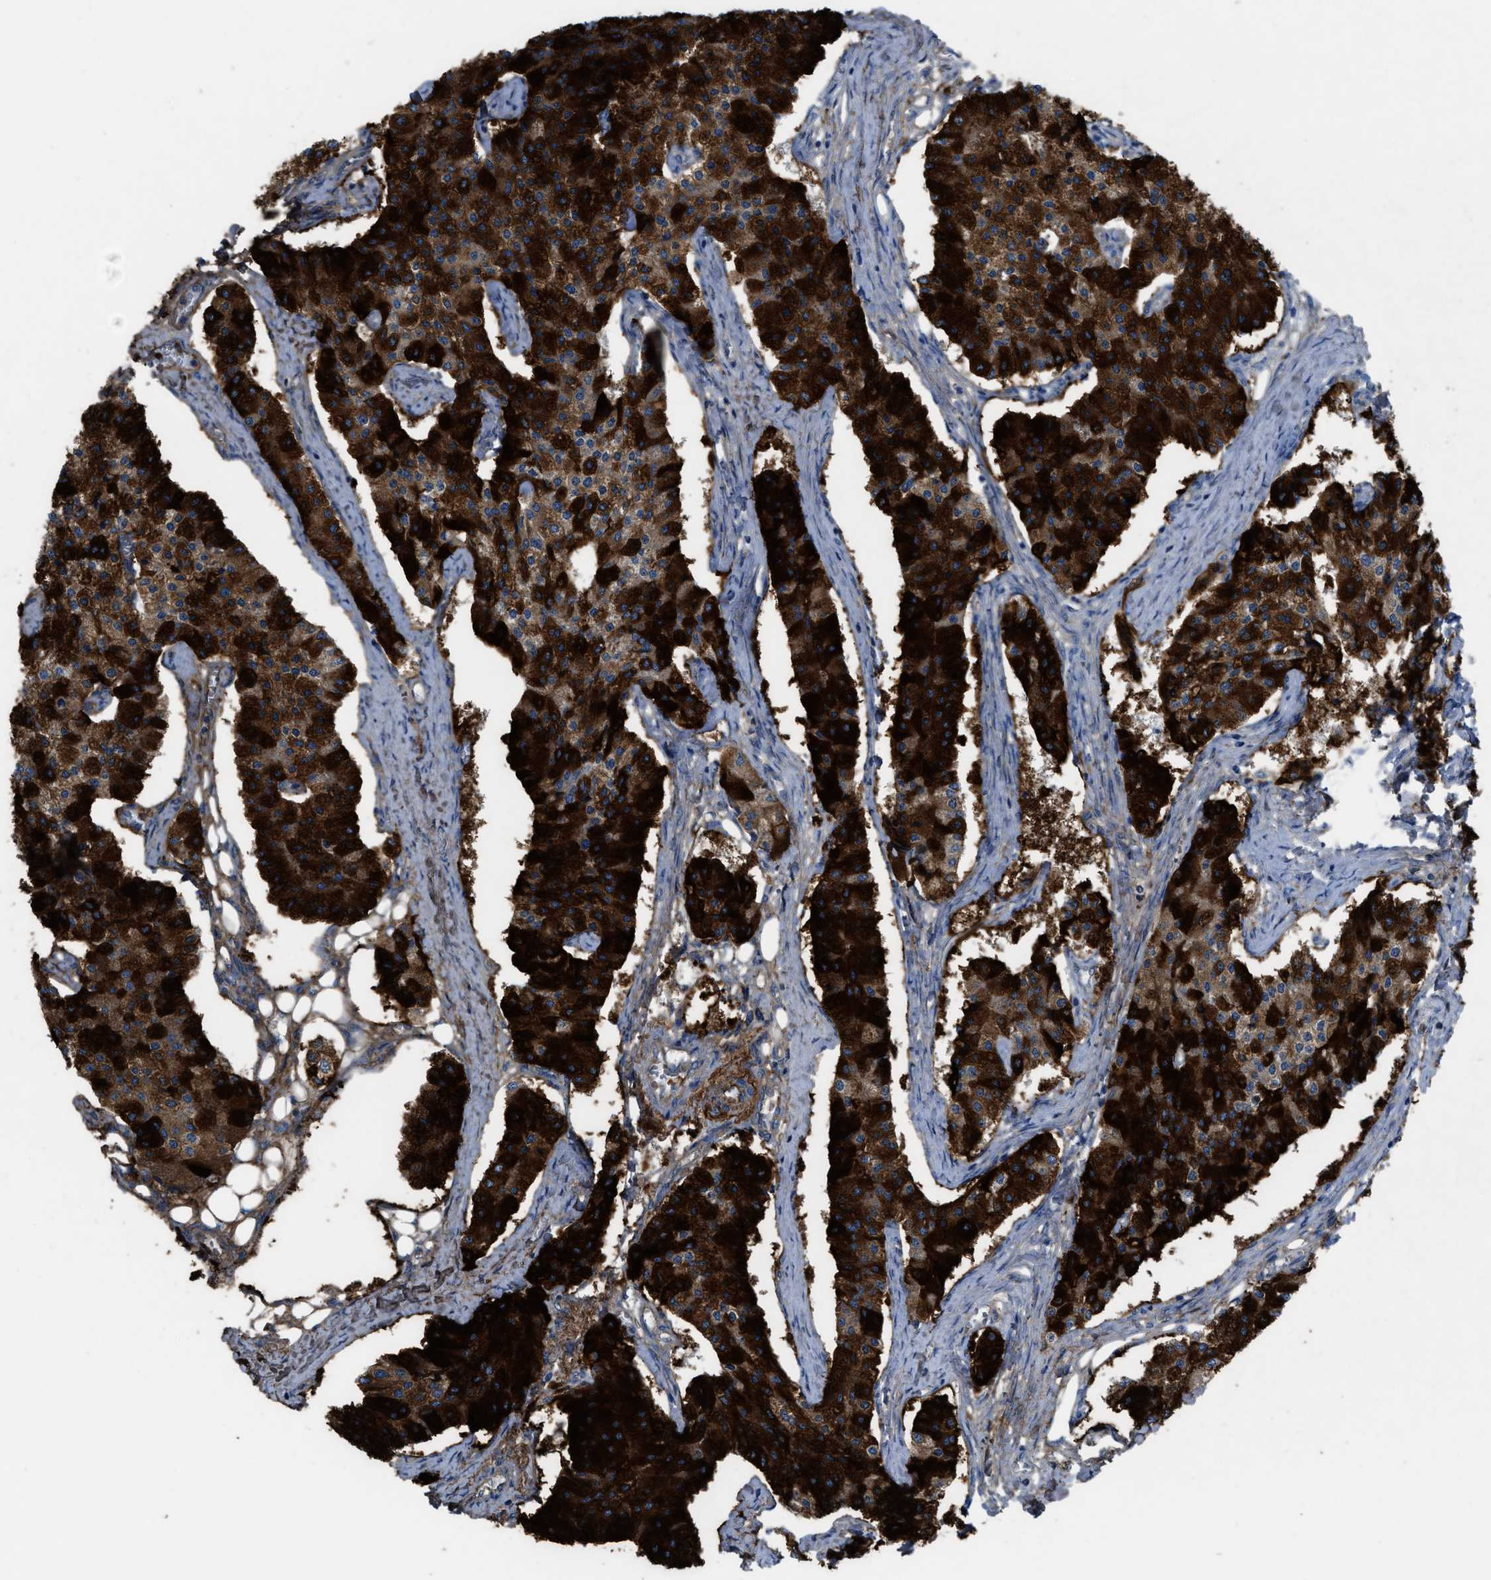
{"staining": {"intensity": "strong", "quantity": ">75%", "location": "cytoplasmic/membranous"}, "tissue": "carcinoid", "cell_type": "Tumor cells", "image_type": "cancer", "snomed": [{"axis": "morphology", "description": "Carcinoid, malignant, NOS"}, {"axis": "topography", "description": "Colon"}], "caption": "Malignant carcinoid was stained to show a protein in brown. There is high levels of strong cytoplasmic/membranous expression in about >75% of tumor cells. Immunohistochemistry stains the protein of interest in brown and the nuclei are stained blue.", "gene": "EGFR", "patient": {"sex": "female", "age": 52}}